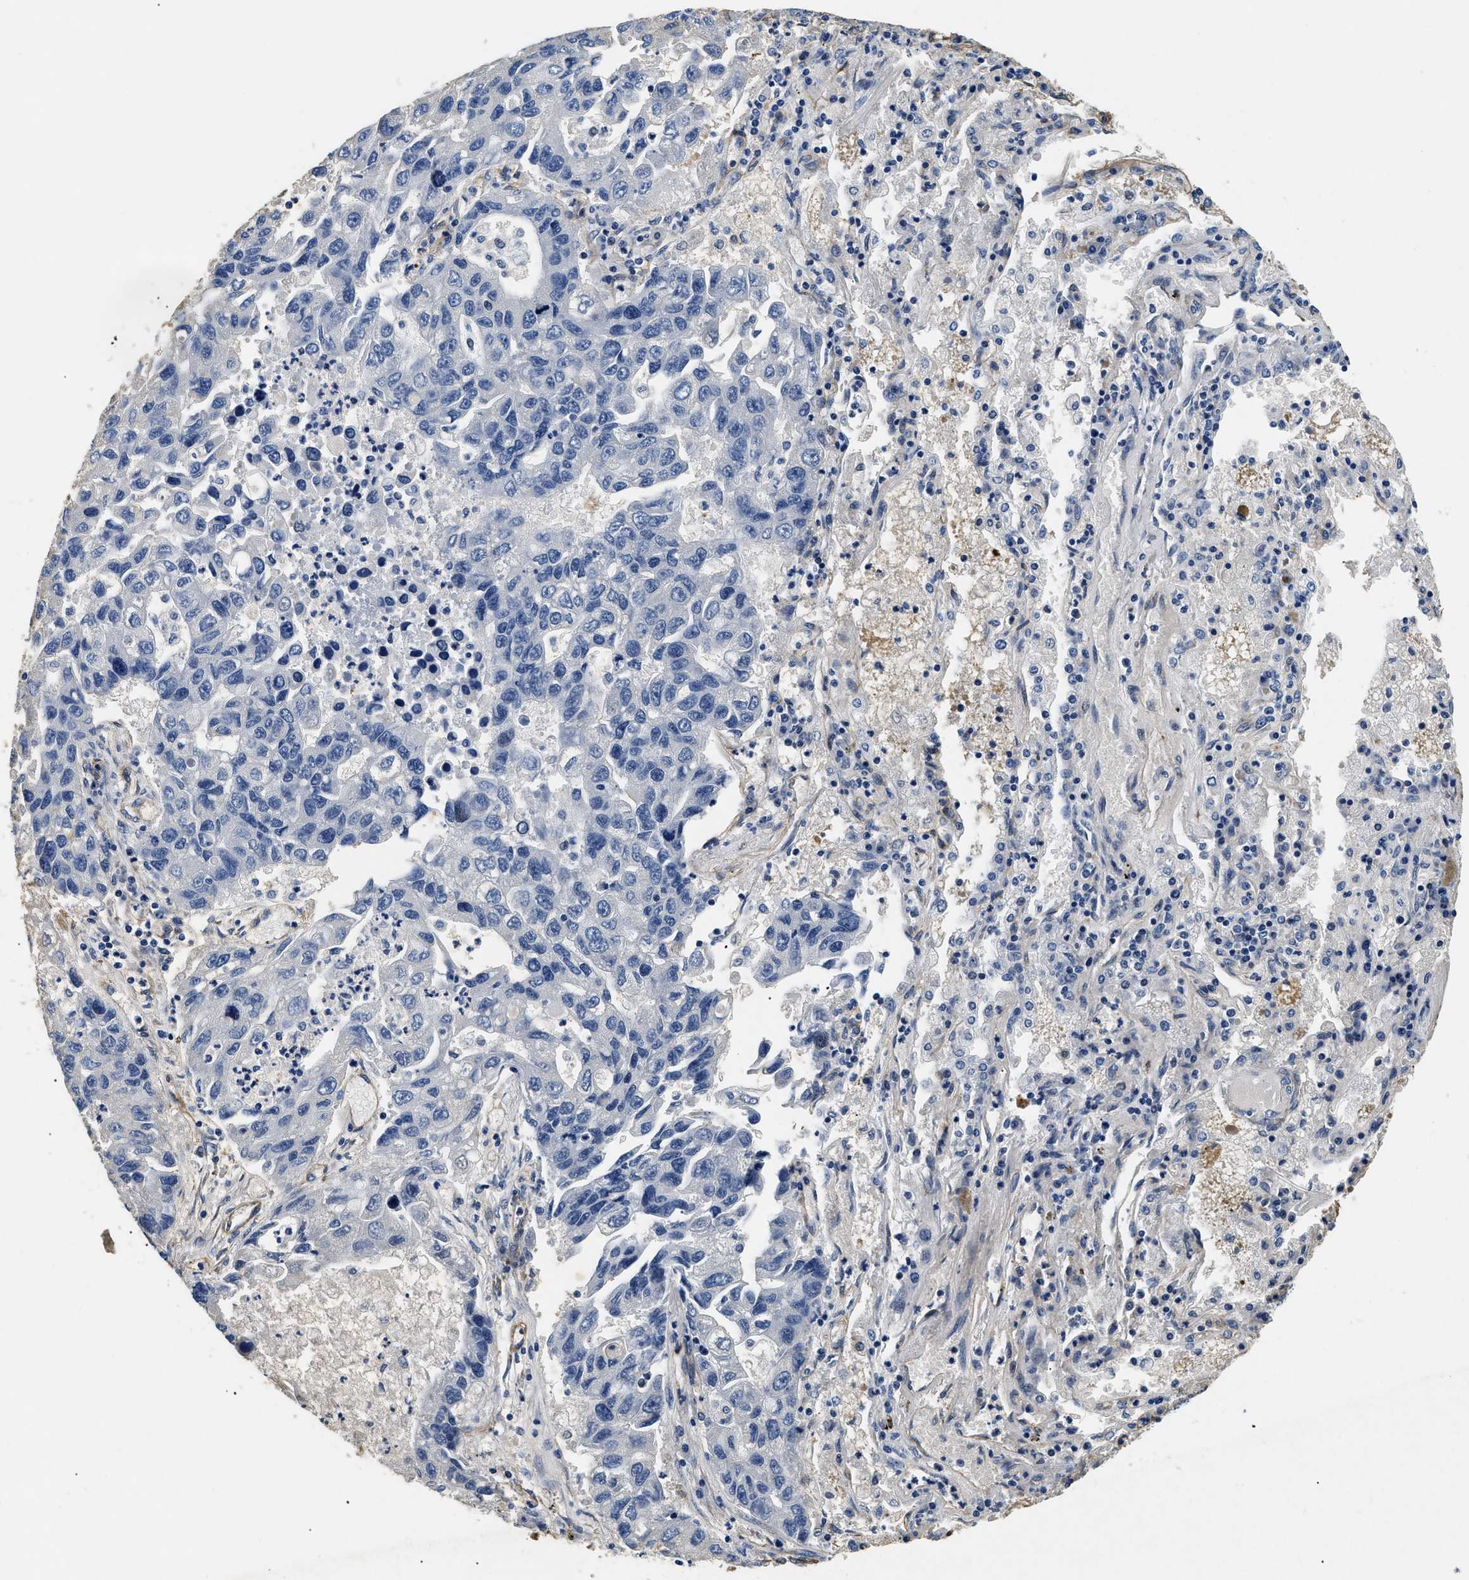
{"staining": {"intensity": "negative", "quantity": "none", "location": "none"}, "tissue": "lung cancer", "cell_type": "Tumor cells", "image_type": "cancer", "snomed": [{"axis": "morphology", "description": "Adenocarcinoma, NOS"}, {"axis": "topography", "description": "Lung"}], "caption": "Immunohistochemistry of adenocarcinoma (lung) shows no positivity in tumor cells.", "gene": "LAMA3", "patient": {"sex": "female", "age": 51}}